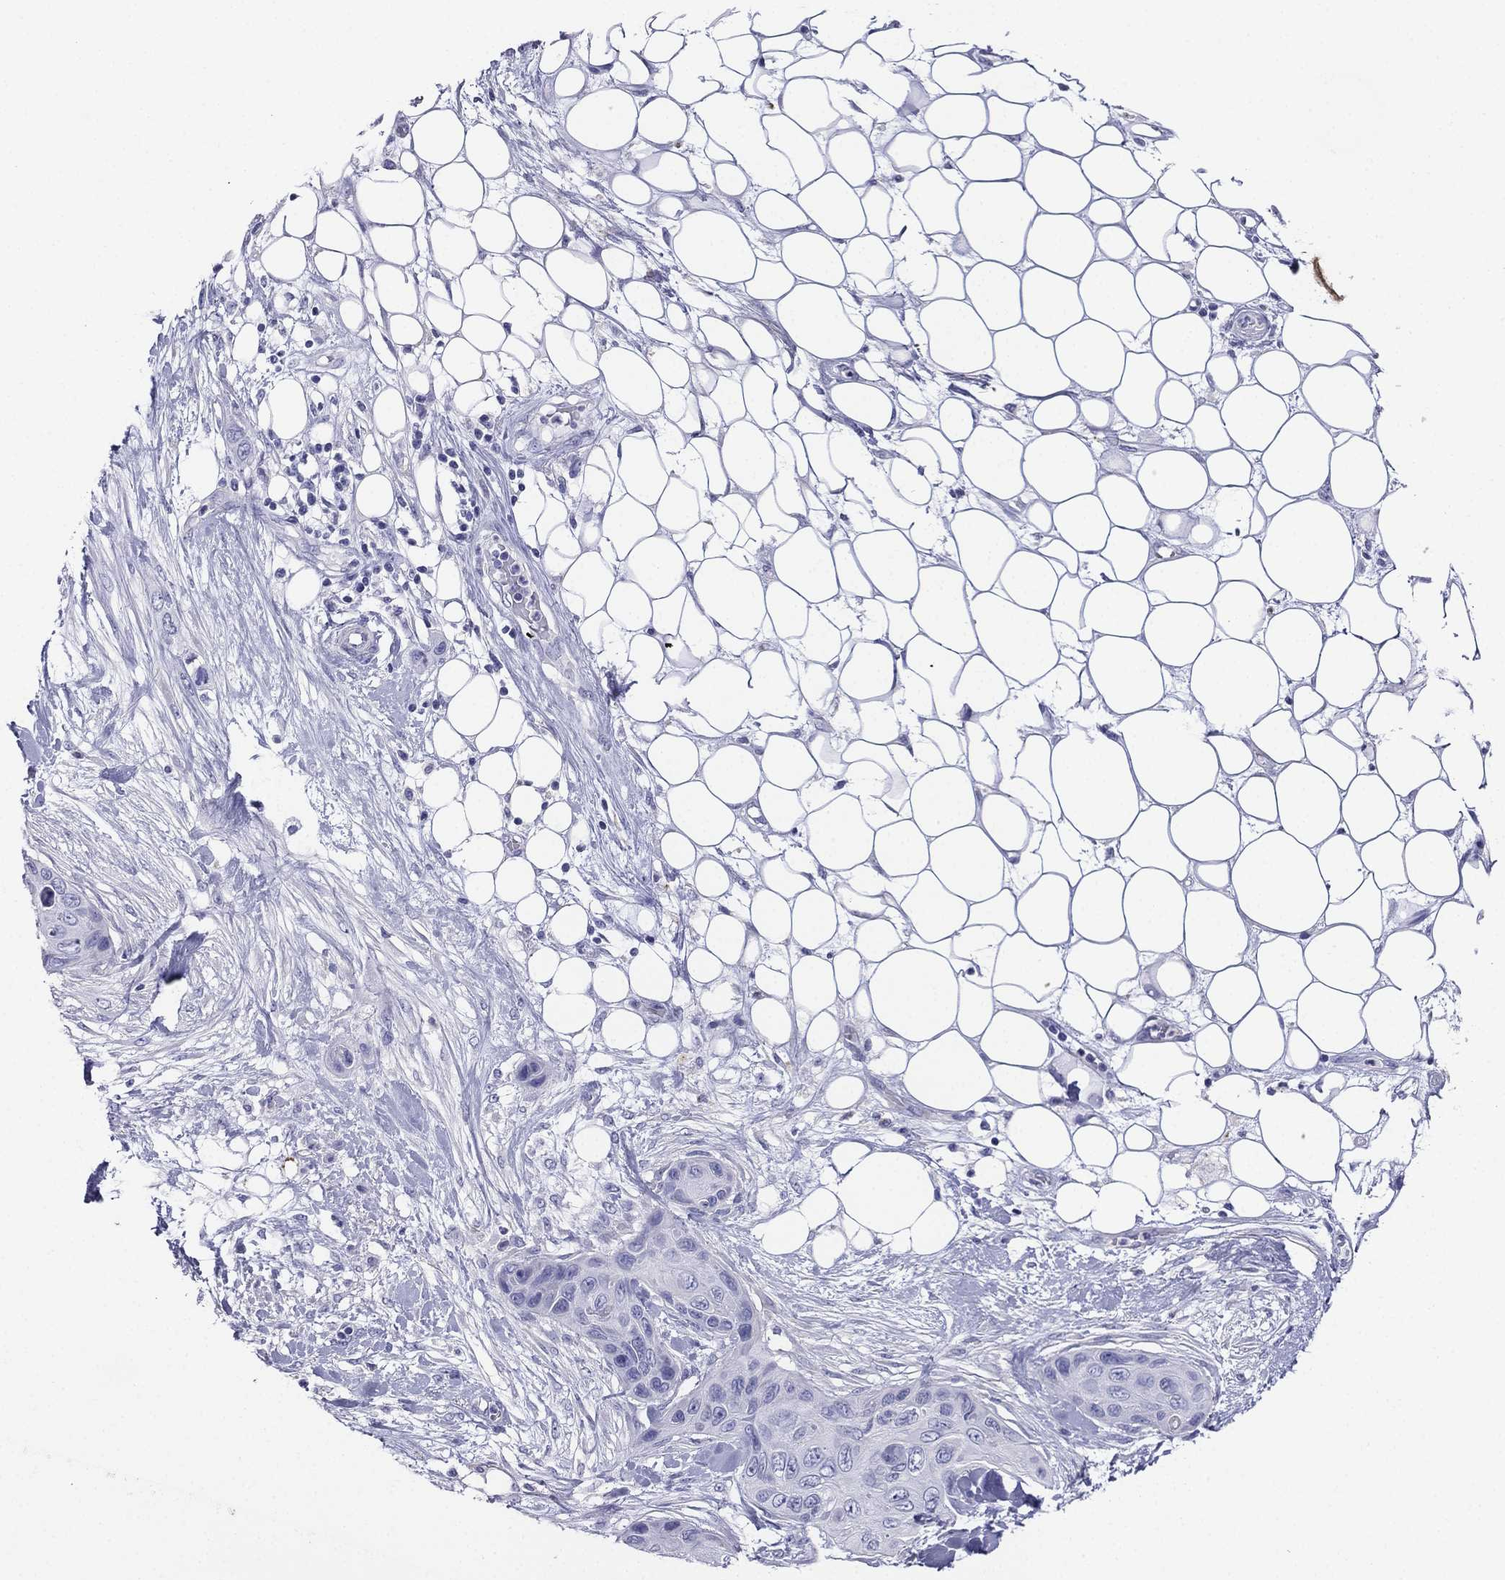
{"staining": {"intensity": "negative", "quantity": "none", "location": "none"}, "tissue": "skin cancer", "cell_type": "Tumor cells", "image_type": "cancer", "snomed": [{"axis": "morphology", "description": "Squamous cell carcinoma, NOS"}, {"axis": "topography", "description": "Skin"}], "caption": "Immunohistochemical staining of squamous cell carcinoma (skin) reveals no significant staining in tumor cells.", "gene": "ALOXE3", "patient": {"sex": "male", "age": 79}}